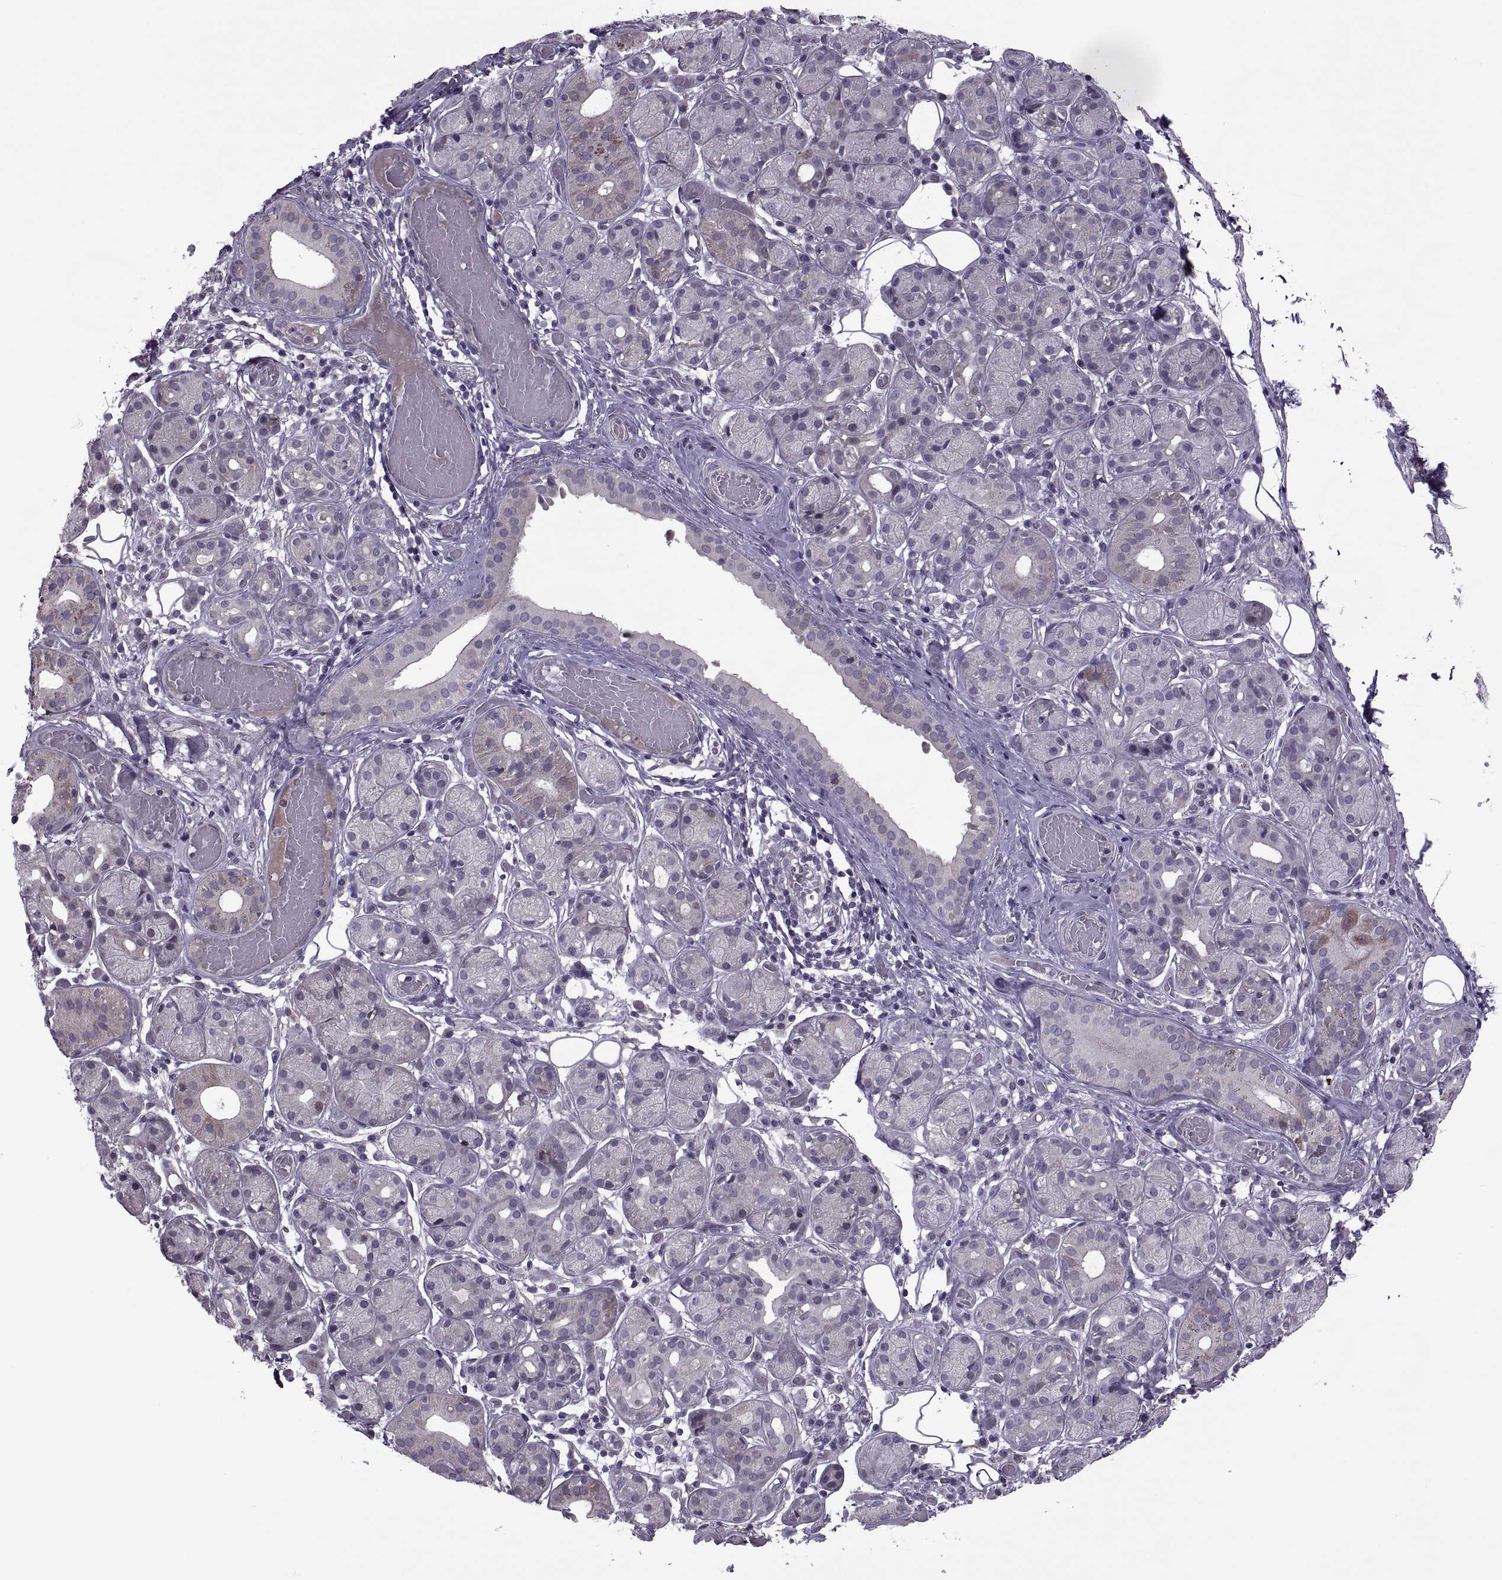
{"staining": {"intensity": "negative", "quantity": "none", "location": "none"}, "tissue": "salivary gland", "cell_type": "Glandular cells", "image_type": "normal", "snomed": [{"axis": "morphology", "description": "Normal tissue, NOS"}, {"axis": "topography", "description": "Salivary gland"}, {"axis": "topography", "description": "Peripheral nerve tissue"}], "caption": "This is an immunohistochemistry (IHC) image of benign salivary gland. There is no expression in glandular cells.", "gene": "ODF3", "patient": {"sex": "male", "age": 71}}